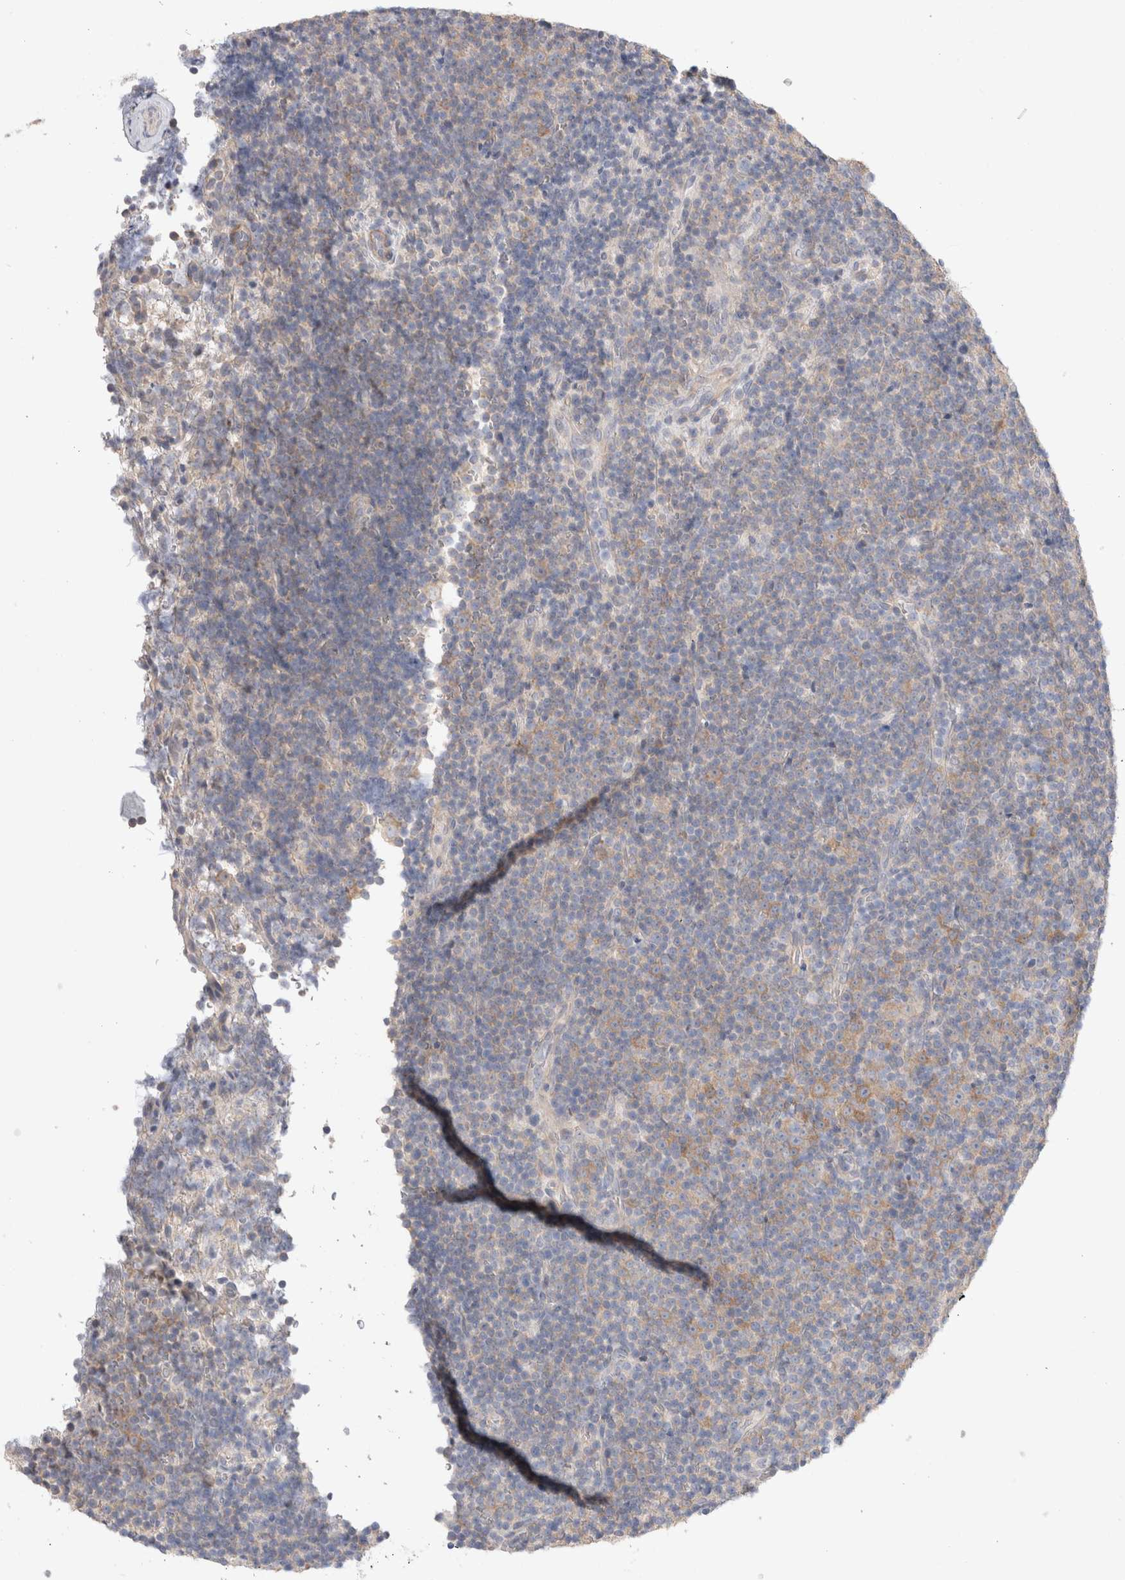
{"staining": {"intensity": "moderate", "quantity": "<25%", "location": "cytoplasmic/membranous"}, "tissue": "lymphoma", "cell_type": "Tumor cells", "image_type": "cancer", "snomed": [{"axis": "morphology", "description": "Malignant lymphoma, non-Hodgkin's type, Low grade"}, {"axis": "topography", "description": "Lymph node"}], "caption": "Low-grade malignant lymphoma, non-Hodgkin's type stained with a brown dye shows moderate cytoplasmic/membranous positive positivity in about <25% of tumor cells.", "gene": "DMD", "patient": {"sex": "female", "age": 67}}